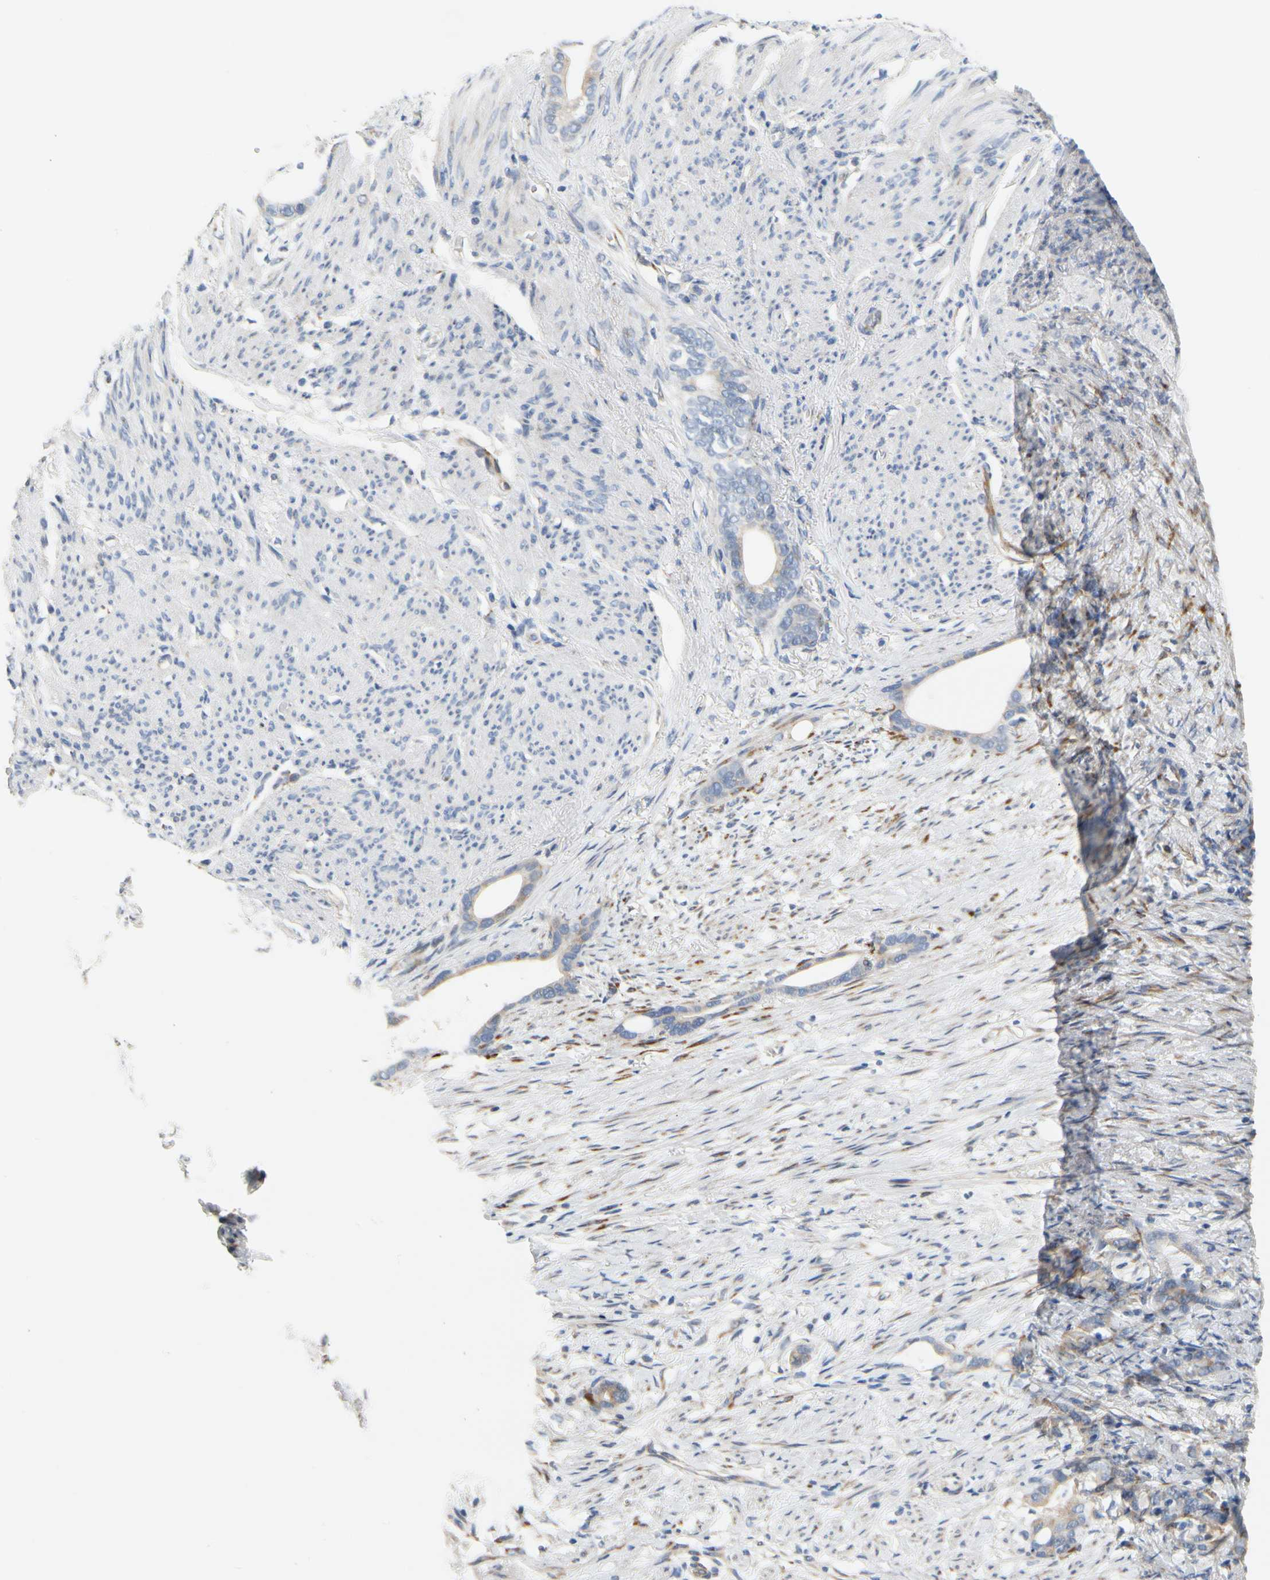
{"staining": {"intensity": "negative", "quantity": "none", "location": "none"}, "tissue": "stomach cancer", "cell_type": "Tumor cells", "image_type": "cancer", "snomed": [{"axis": "morphology", "description": "Adenocarcinoma, NOS"}, {"axis": "topography", "description": "Stomach"}], "caption": "Stomach cancer (adenocarcinoma) was stained to show a protein in brown. There is no significant expression in tumor cells. Brightfield microscopy of IHC stained with DAB (3,3'-diaminobenzidine) (brown) and hematoxylin (blue), captured at high magnification.", "gene": "ZNF236", "patient": {"sex": "female", "age": 75}}